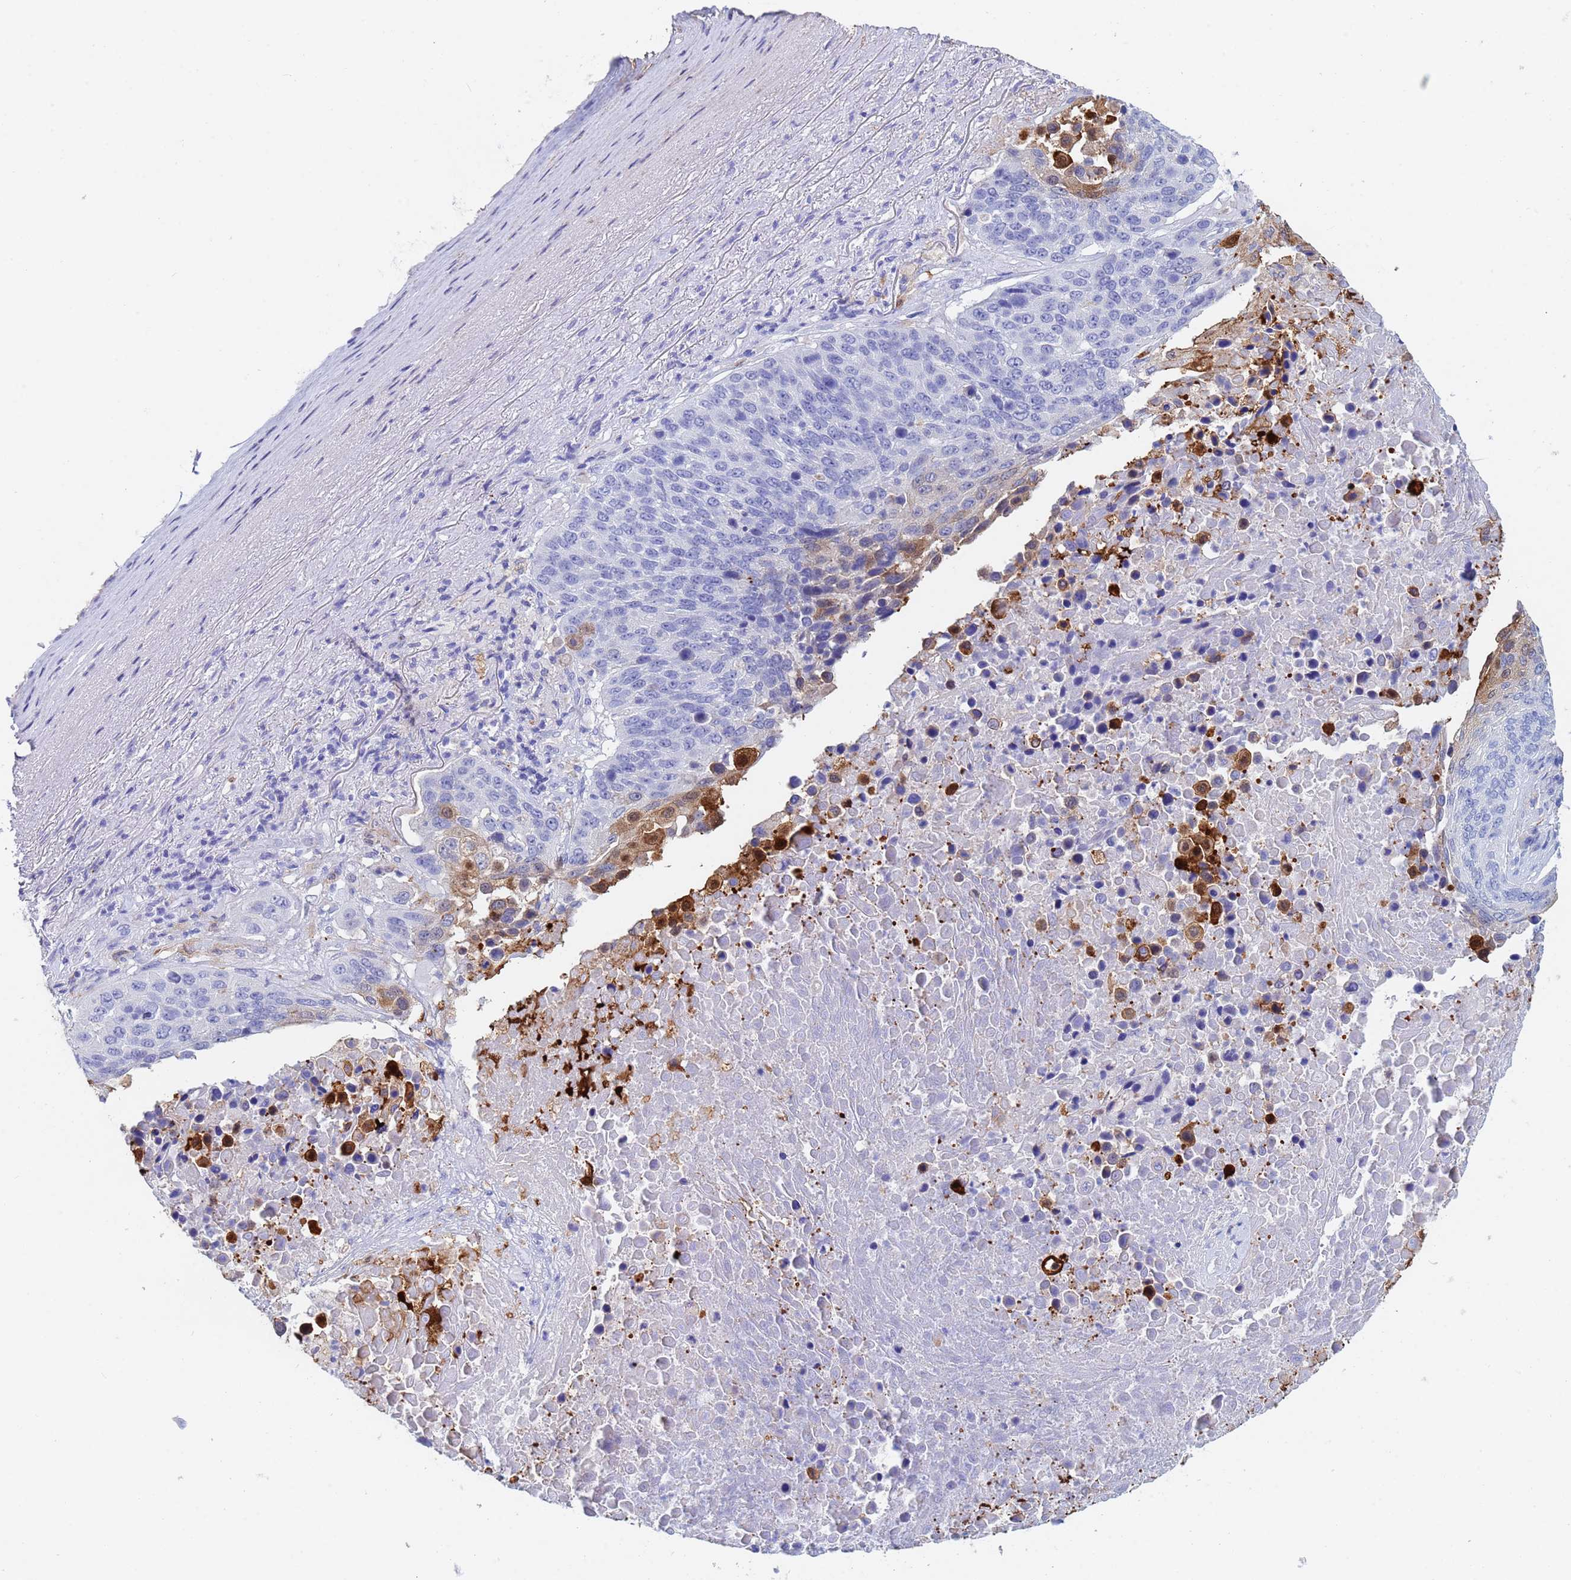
{"staining": {"intensity": "strong", "quantity": "<25%", "location": "cytoplasmic/membranous,nuclear"}, "tissue": "lung cancer", "cell_type": "Tumor cells", "image_type": "cancer", "snomed": [{"axis": "morphology", "description": "Normal tissue, NOS"}, {"axis": "morphology", "description": "Squamous cell carcinoma, NOS"}, {"axis": "topography", "description": "Lymph node"}, {"axis": "topography", "description": "Lung"}], "caption": "Tumor cells demonstrate medium levels of strong cytoplasmic/membranous and nuclear positivity in about <25% of cells in human squamous cell carcinoma (lung). (DAB (3,3'-diaminobenzidine) IHC, brown staining for protein, blue staining for nuclei).", "gene": "CSTB", "patient": {"sex": "male", "age": 66}}